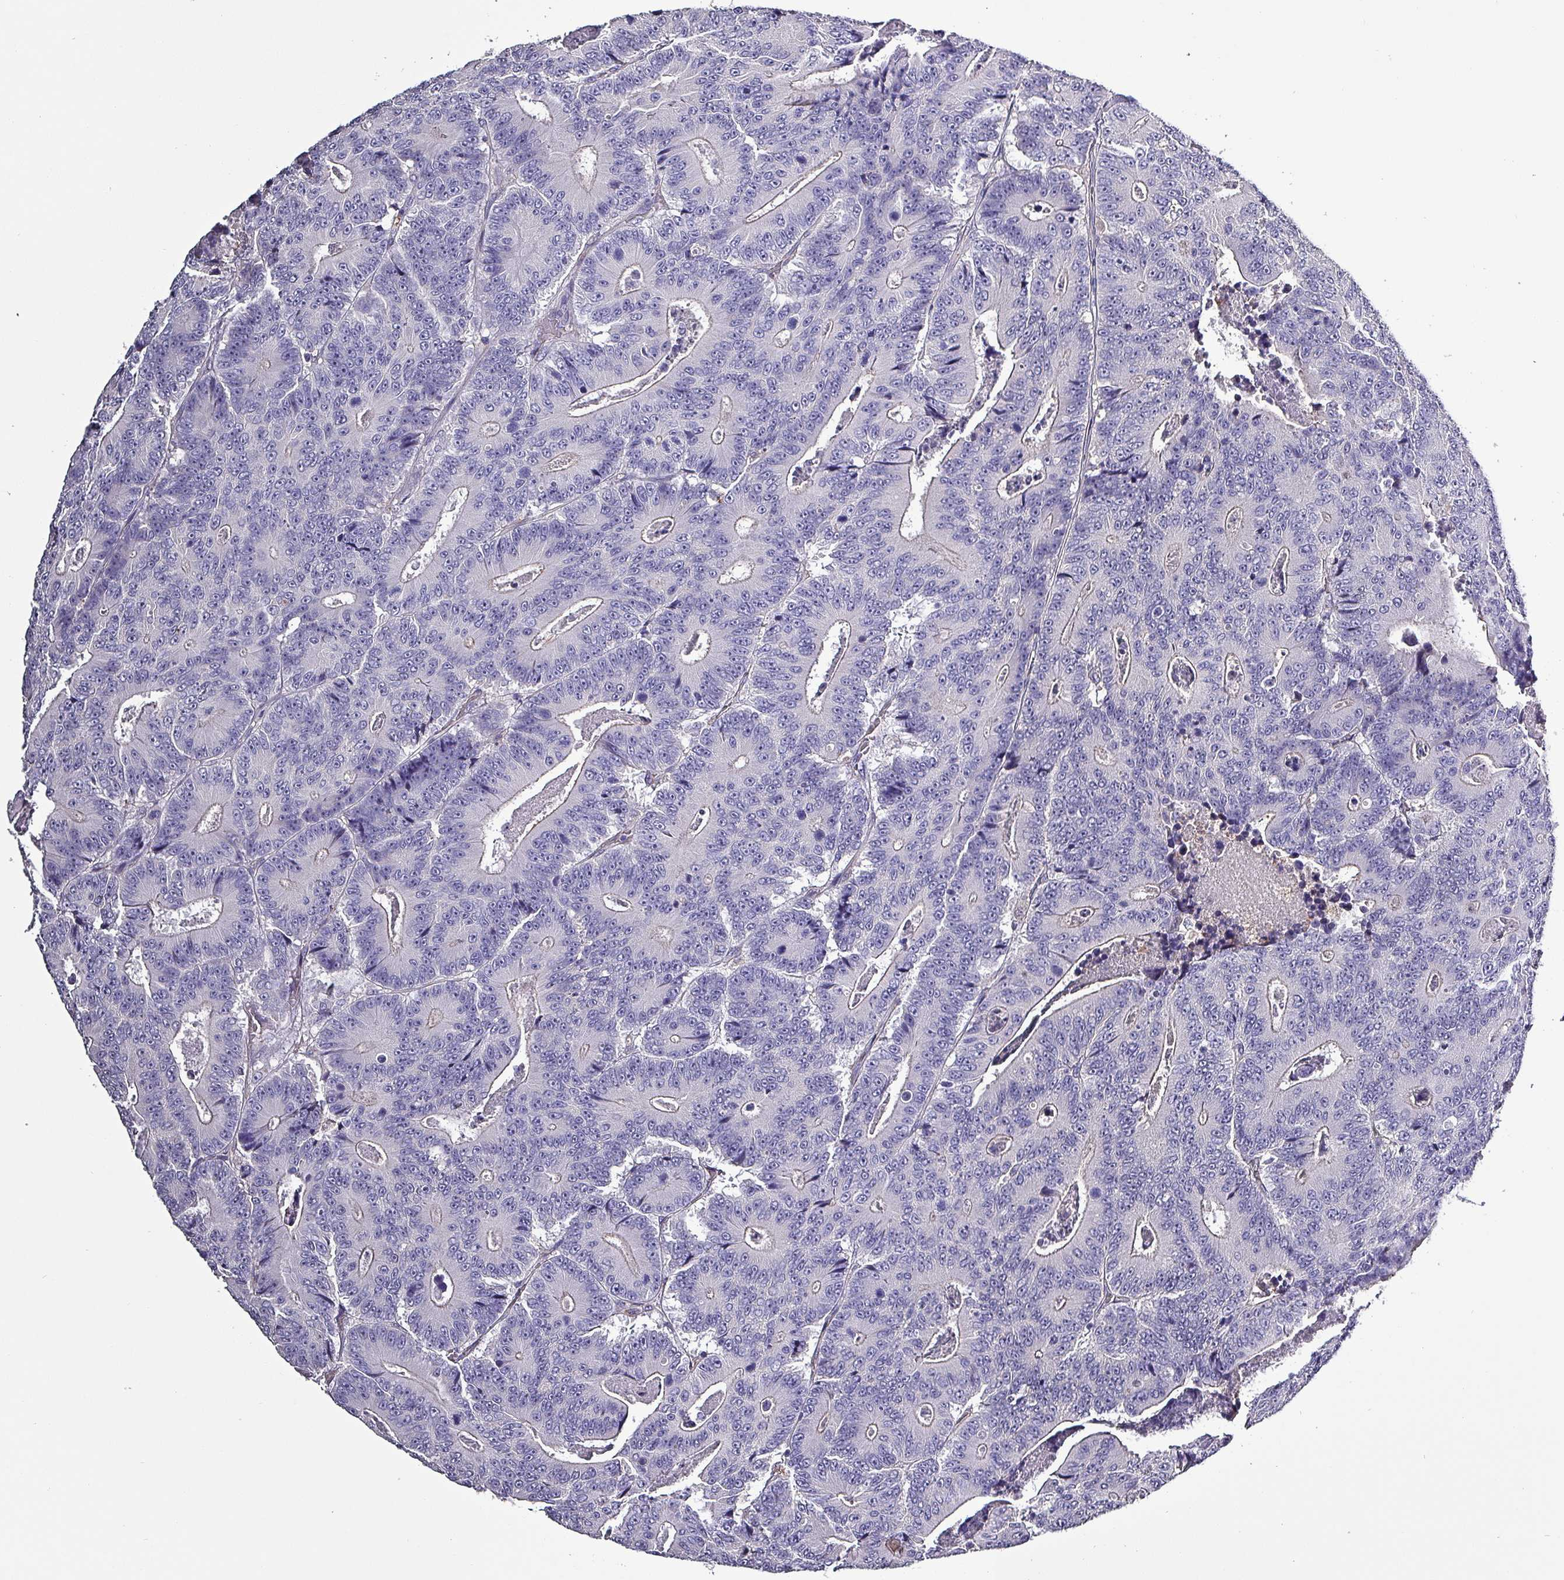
{"staining": {"intensity": "negative", "quantity": "none", "location": "none"}, "tissue": "colorectal cancer", "cell_type": "Tumor cells", "image_type": "cancer", "snomed": [{"axis": "morphology", "description": "Adenocarcinoma, NOS"}, {"axis": "topography", "description": "Colon"}], "caption": "The micrograph shows no significant expression in tumor cells of colorectal cancer (adenocarcinoma). (DAB immunohistochemistry (IHC), high magnification).", "gene": "HTRA4", "patient": {"sex": "male", "age": 83}}